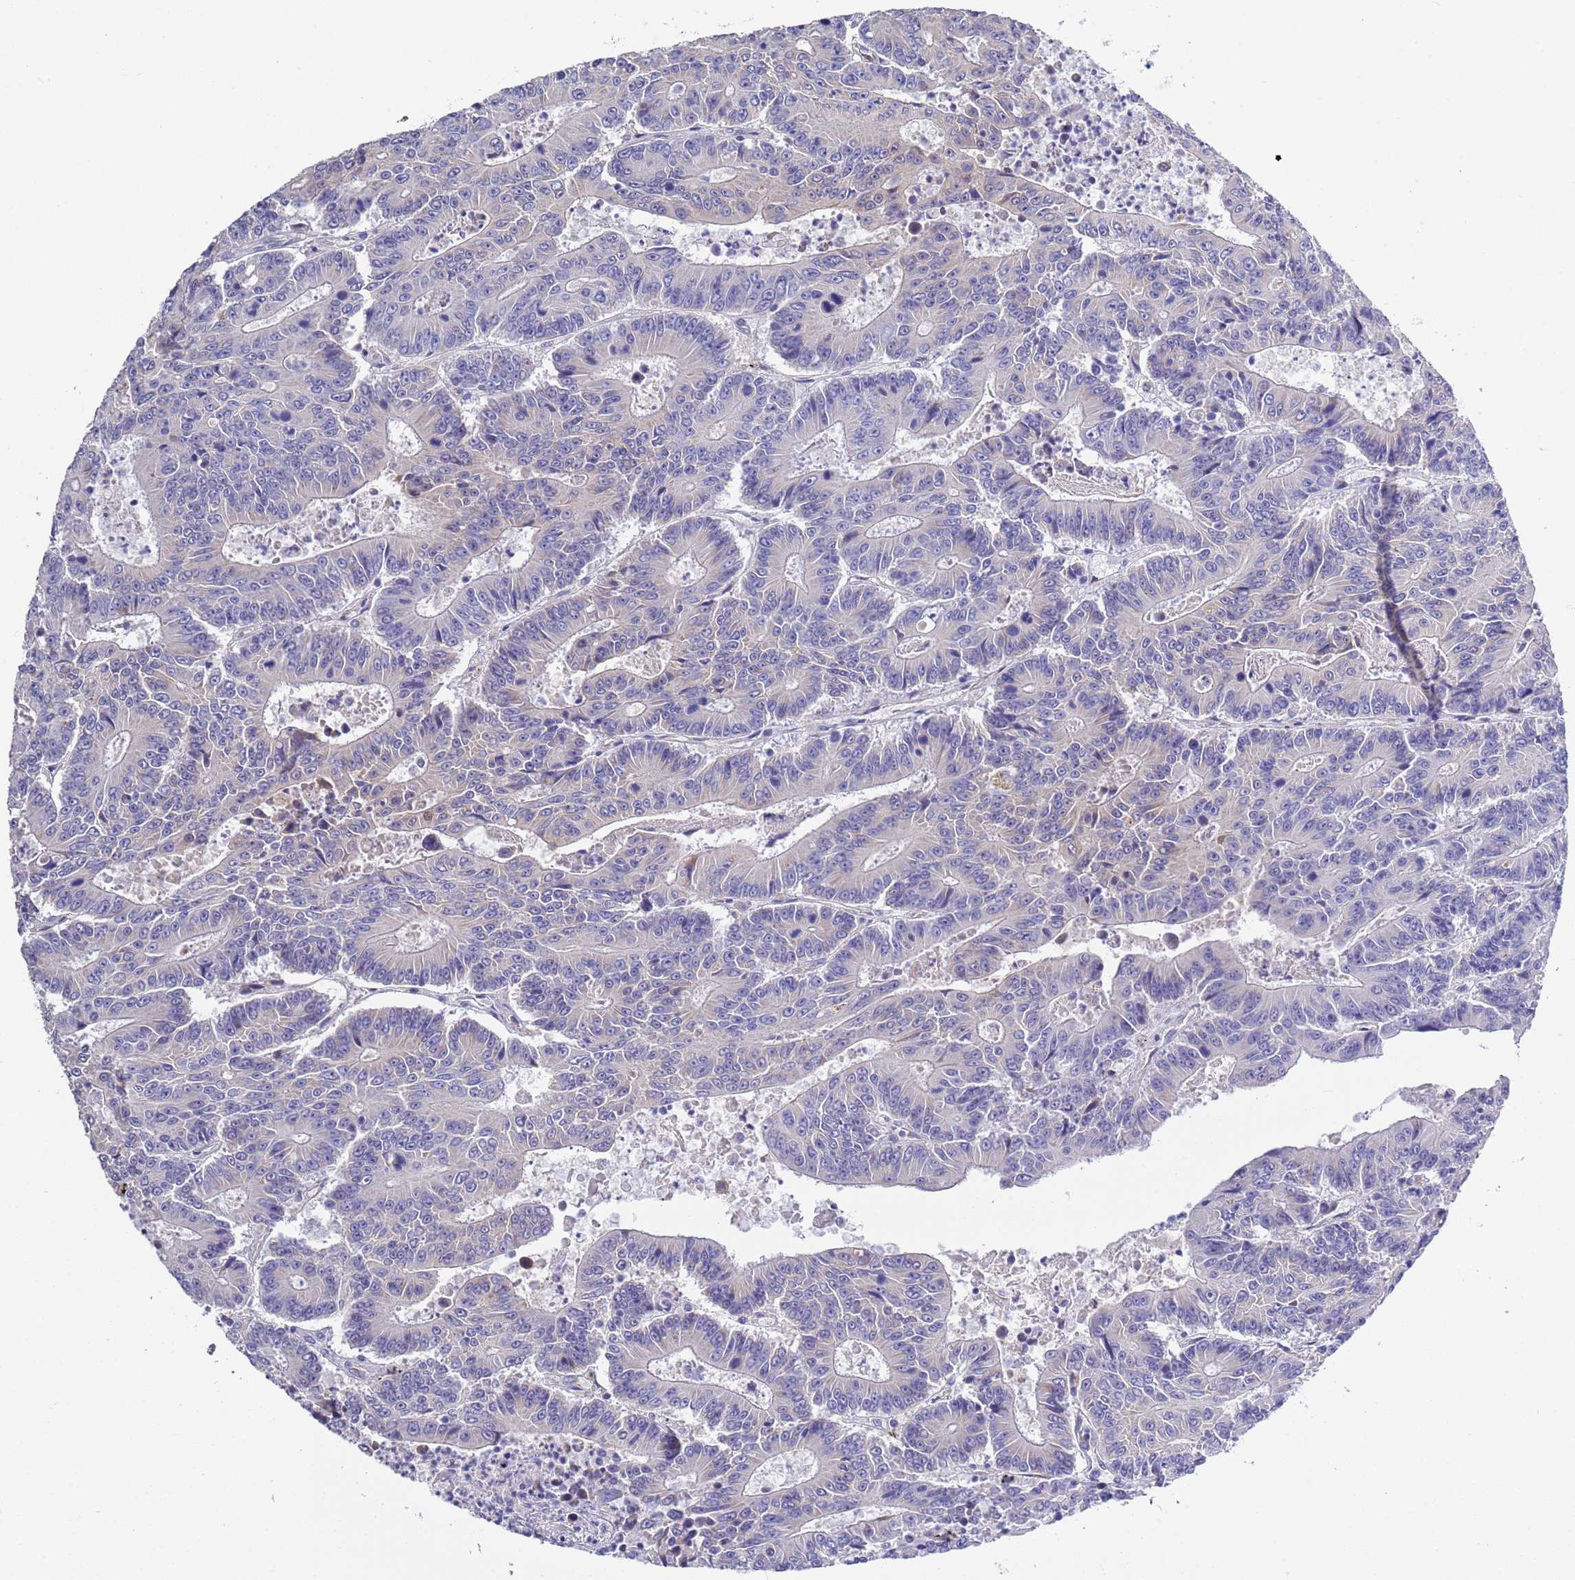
{"staining": {"intensity": "negative", "quantity": "none", "location": "none"}, "tissue": "colorectal cancer", "cell_type": "Tumor cells", "image_type": "cancer", "snomed": [{"axis": "morphology", "description": "Adenocarcinoma, NOS"}, {"axis": "topography", "description": "Colon"}], "caption": "There is no significant positivity in tumor cells of adenocarcinoma (colorectal). (DAB IHC with hematoxylin counter stain).", "gene": "BRMS1L", "patient": {"sex": "male", "age": 83}}